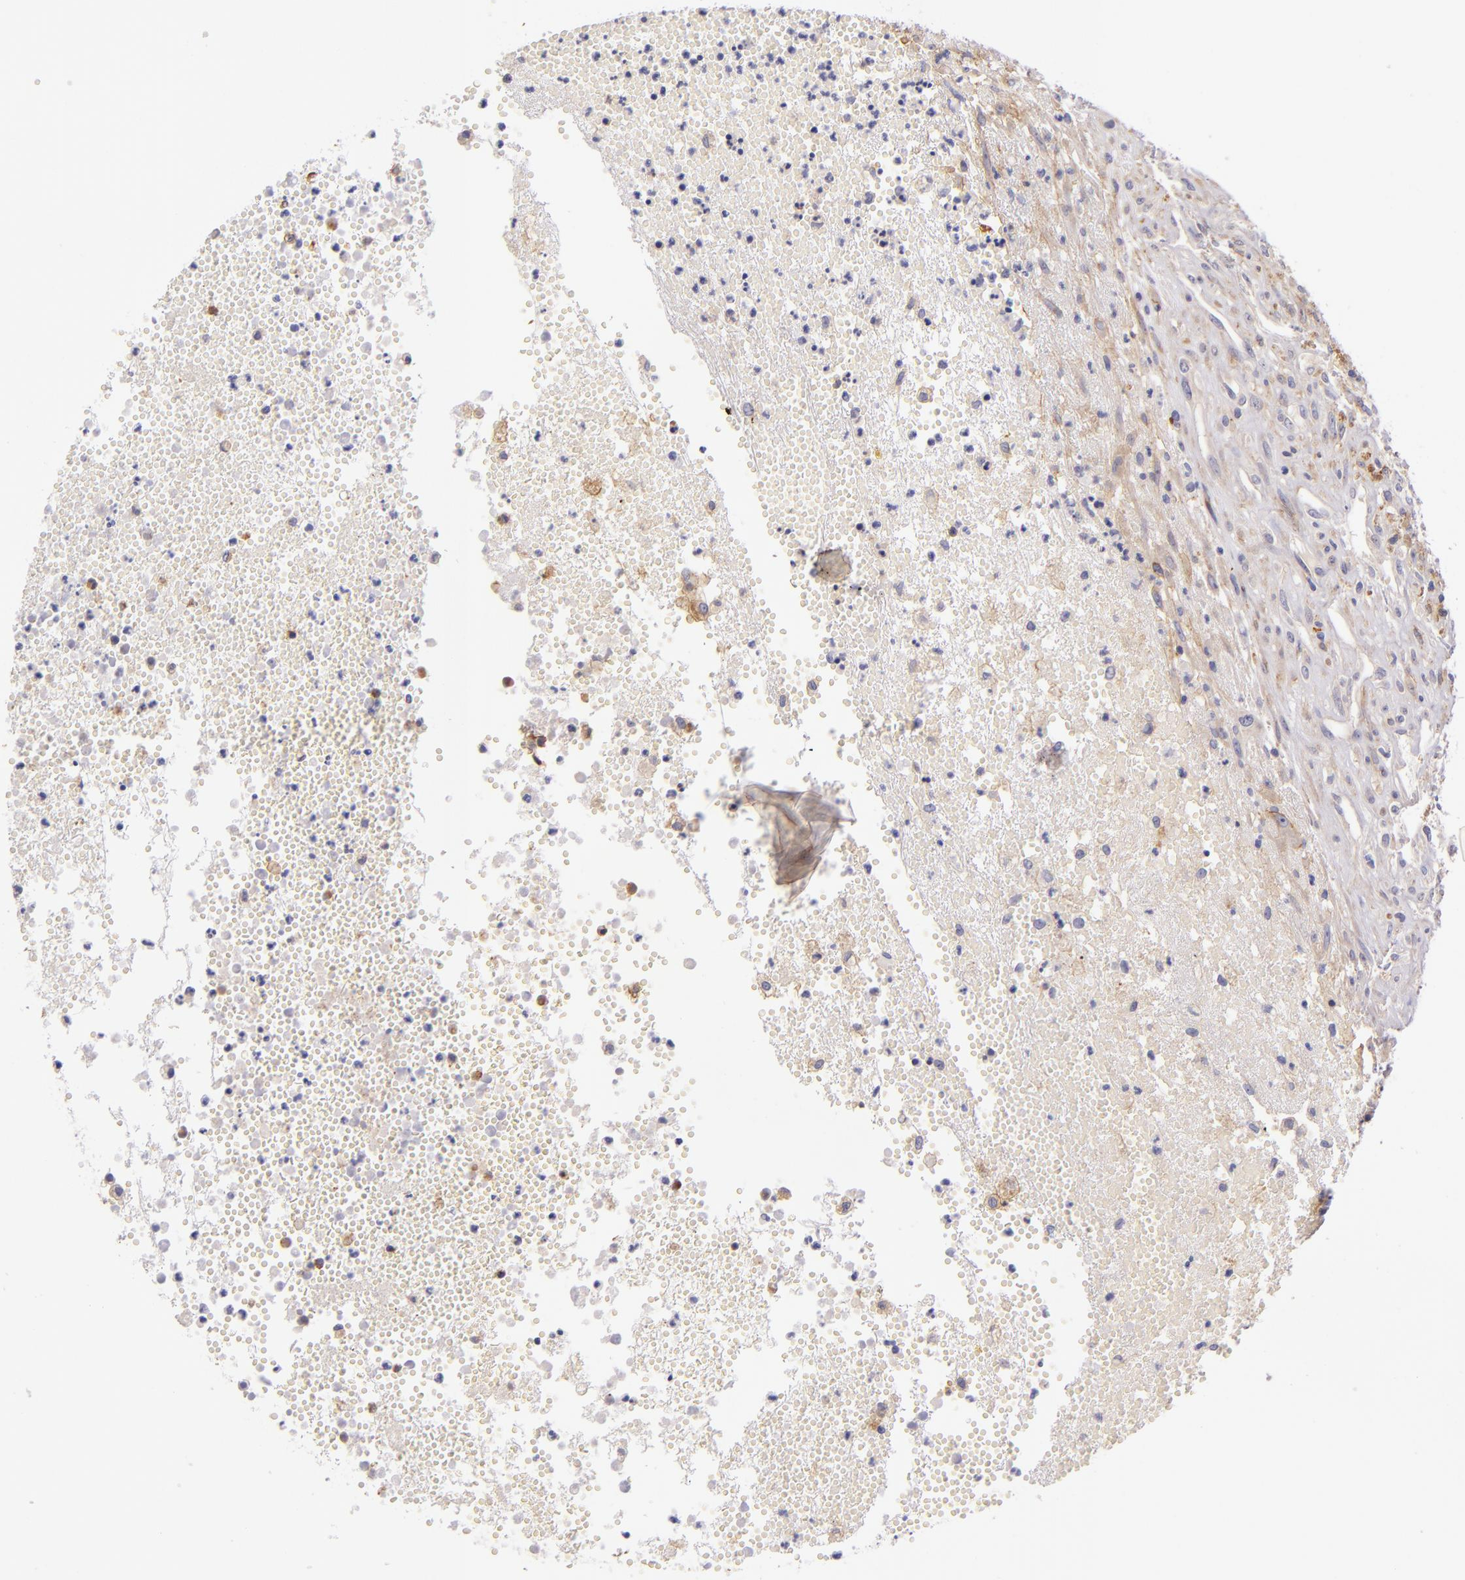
{"staining": {"intensity": "negative", "quantity": "none", "location": "none"}, "tissue": "glioma", "cell_type": "Tumor cells", "image_type": "cancer", "snomed": [{"axis": "morphology", "description": "Glioma, malignant, High grade"}, {"axis": "topography", "description": "Brain"}], "caption": "A histopathology image of human malignant glioma (high-grade) is negative for staining in tumor cells. The staining is performed using DAB (3,3'-diaminobenzidine) brown chromogen with nuclei counter-stained in using hematoxylin.", "gene": "CTSF", "patient": {"sex": "male", "age": 66}}